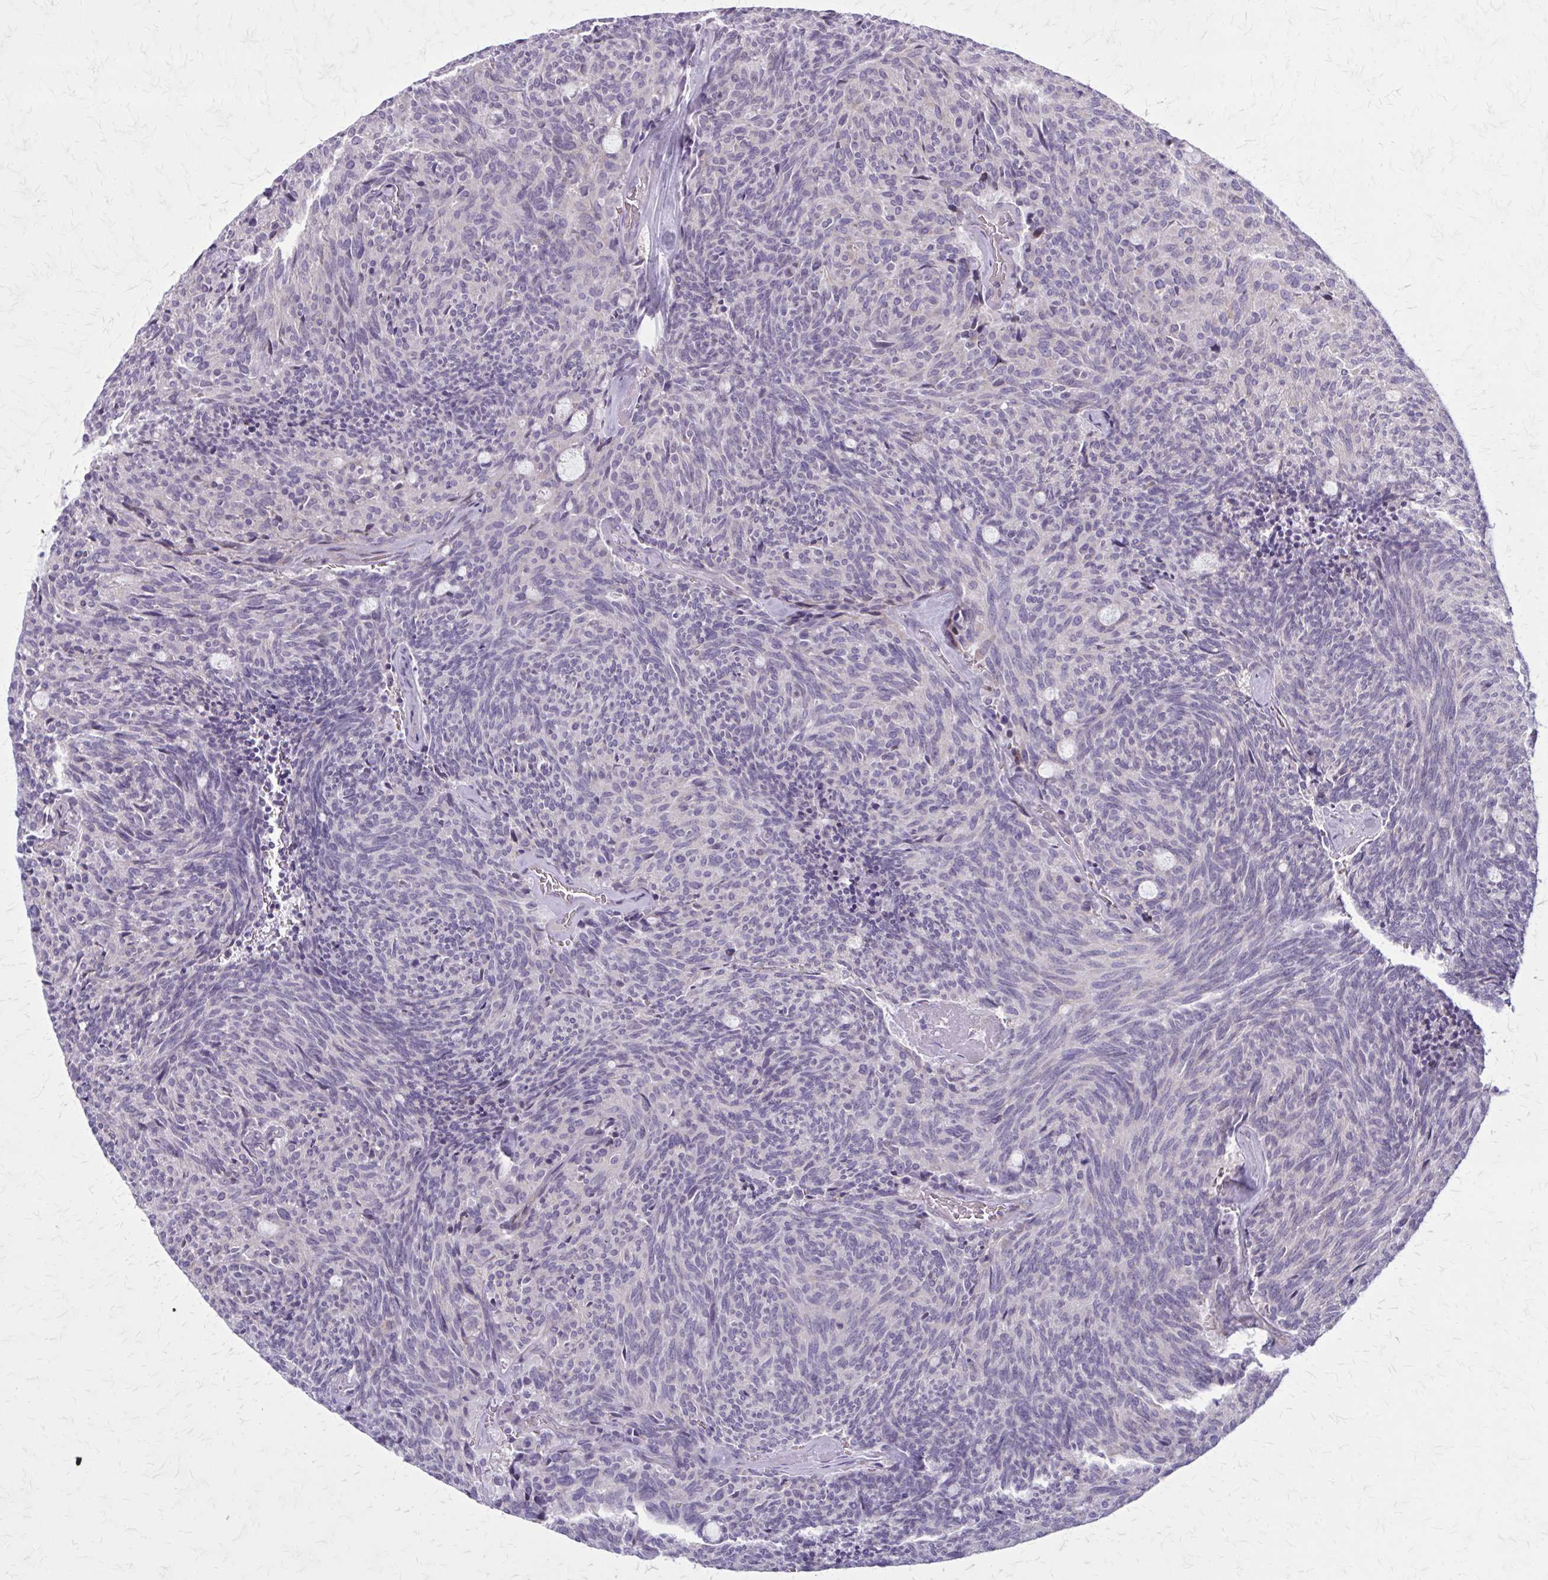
{"staining": {"intensity": "negative", "quantity": "none", "location": "none"}, "tissue": "carcinoid", "cell_type": "Tumor cells", "image_type": "cancer", "snomed": [{"axis": "morphology", "description": "Carcinoid, malignant, NOS"}, {"axis": "topography", "description": "Pancreas"}], "caption": "Immunohistochemistry of human malignant carcinoid exhibits no expression in tumor cells.", "gene": "PITPNM1", "patient": {"sex": "female", "age": 54}}